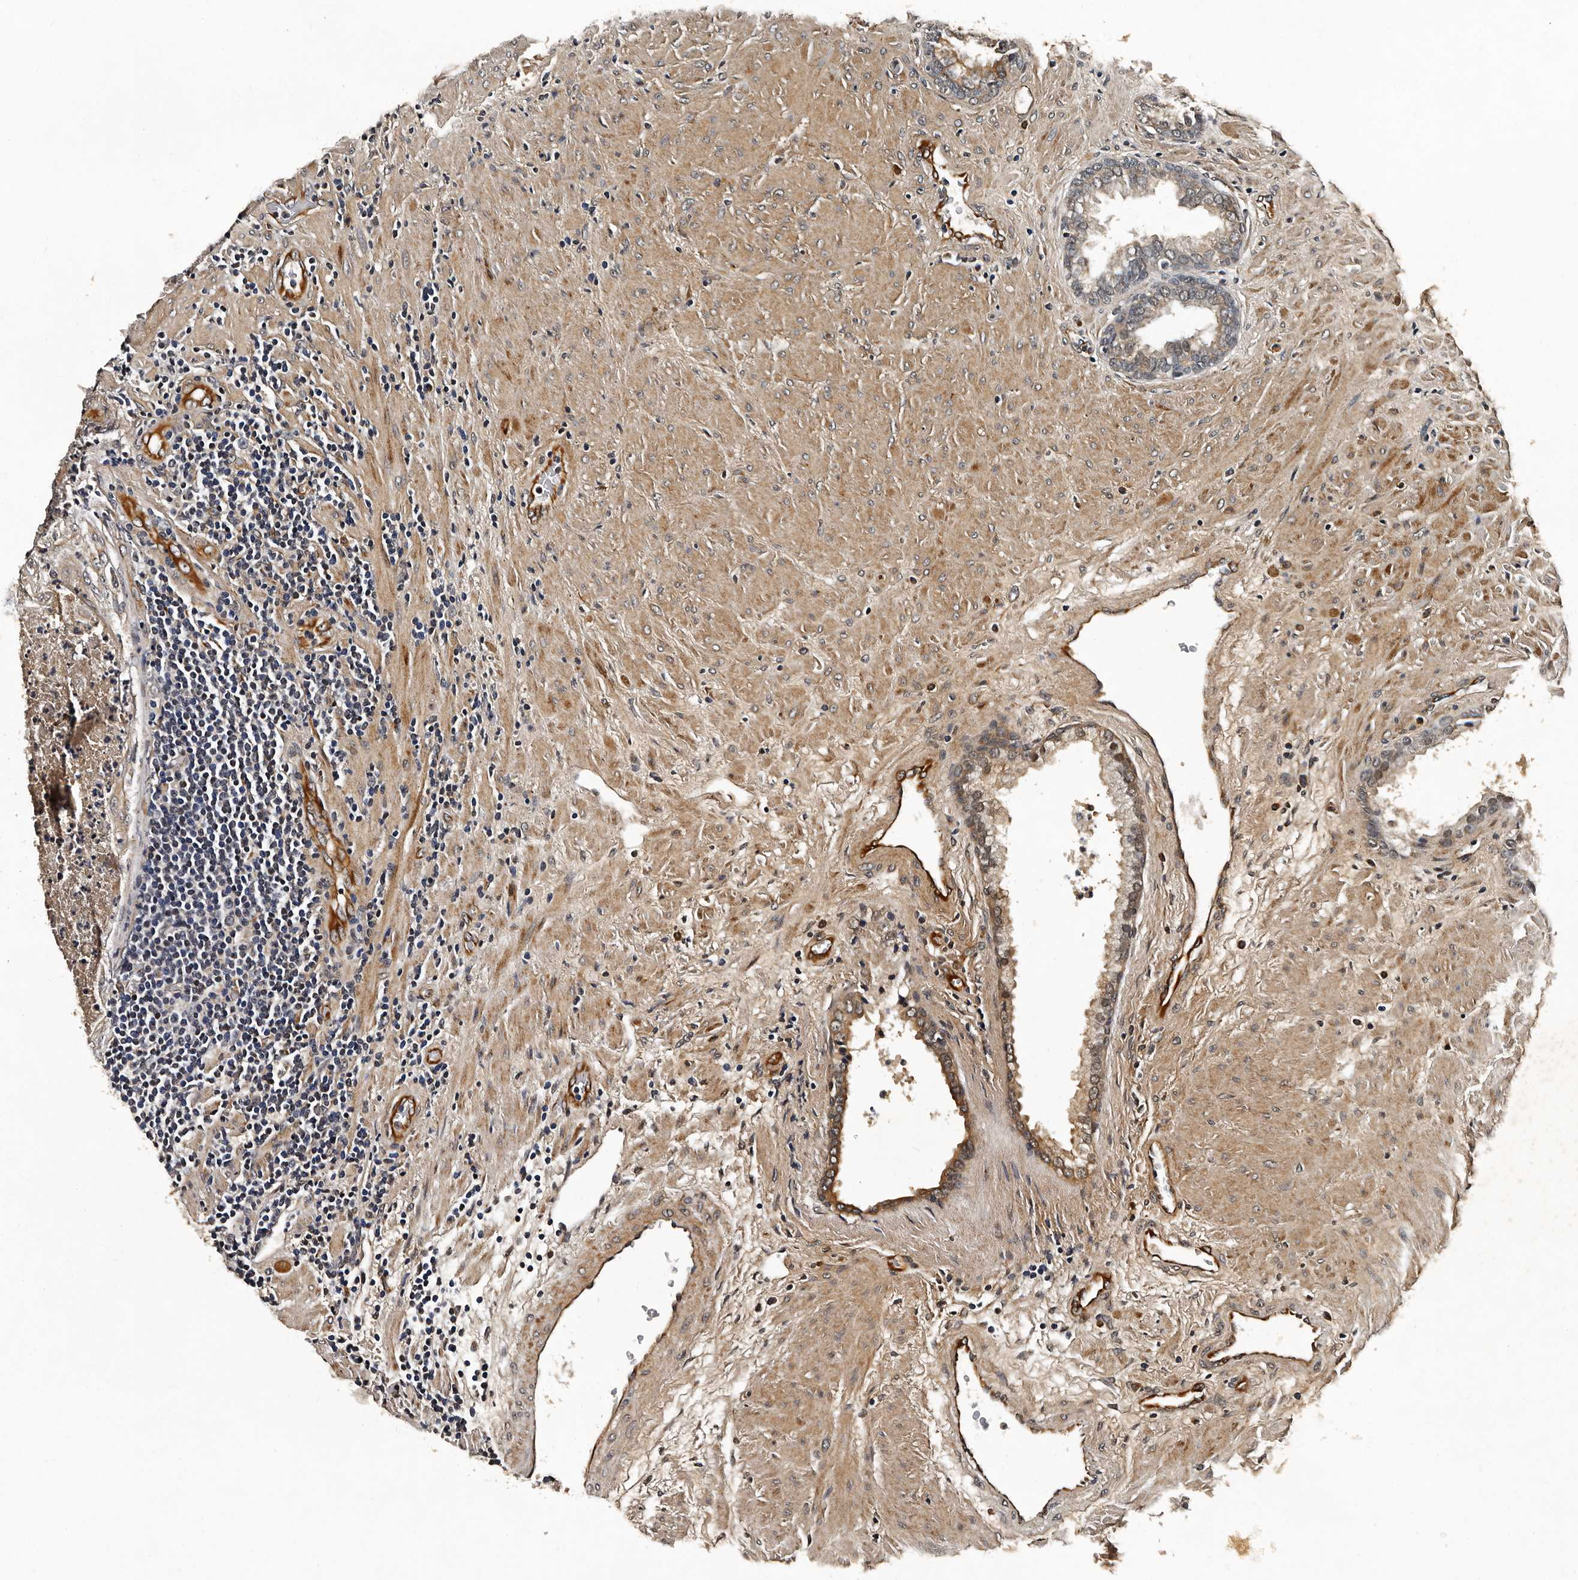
{"staining": {"intensity": "moderate", "quantity": "25%-75%", "location": "cytoplasmic/membranous,nuclear"}, "tissue": "prostate", "cell_type": "Glandular cells", "image_type": "normal", "snomed": [{"axis": "morphology", "description": "Normal tissue, NOS"}, {"axis": "topography", "description": "Prostate"}], "caption": "This is an image of immunohistochemistry staining of normal prostate, which shows moderate positivity in the cytoplasmic/membranous,nuclear of glandular cells.", "gene": "CPNE3", "patient": {"sex": "male", "age": 76}}